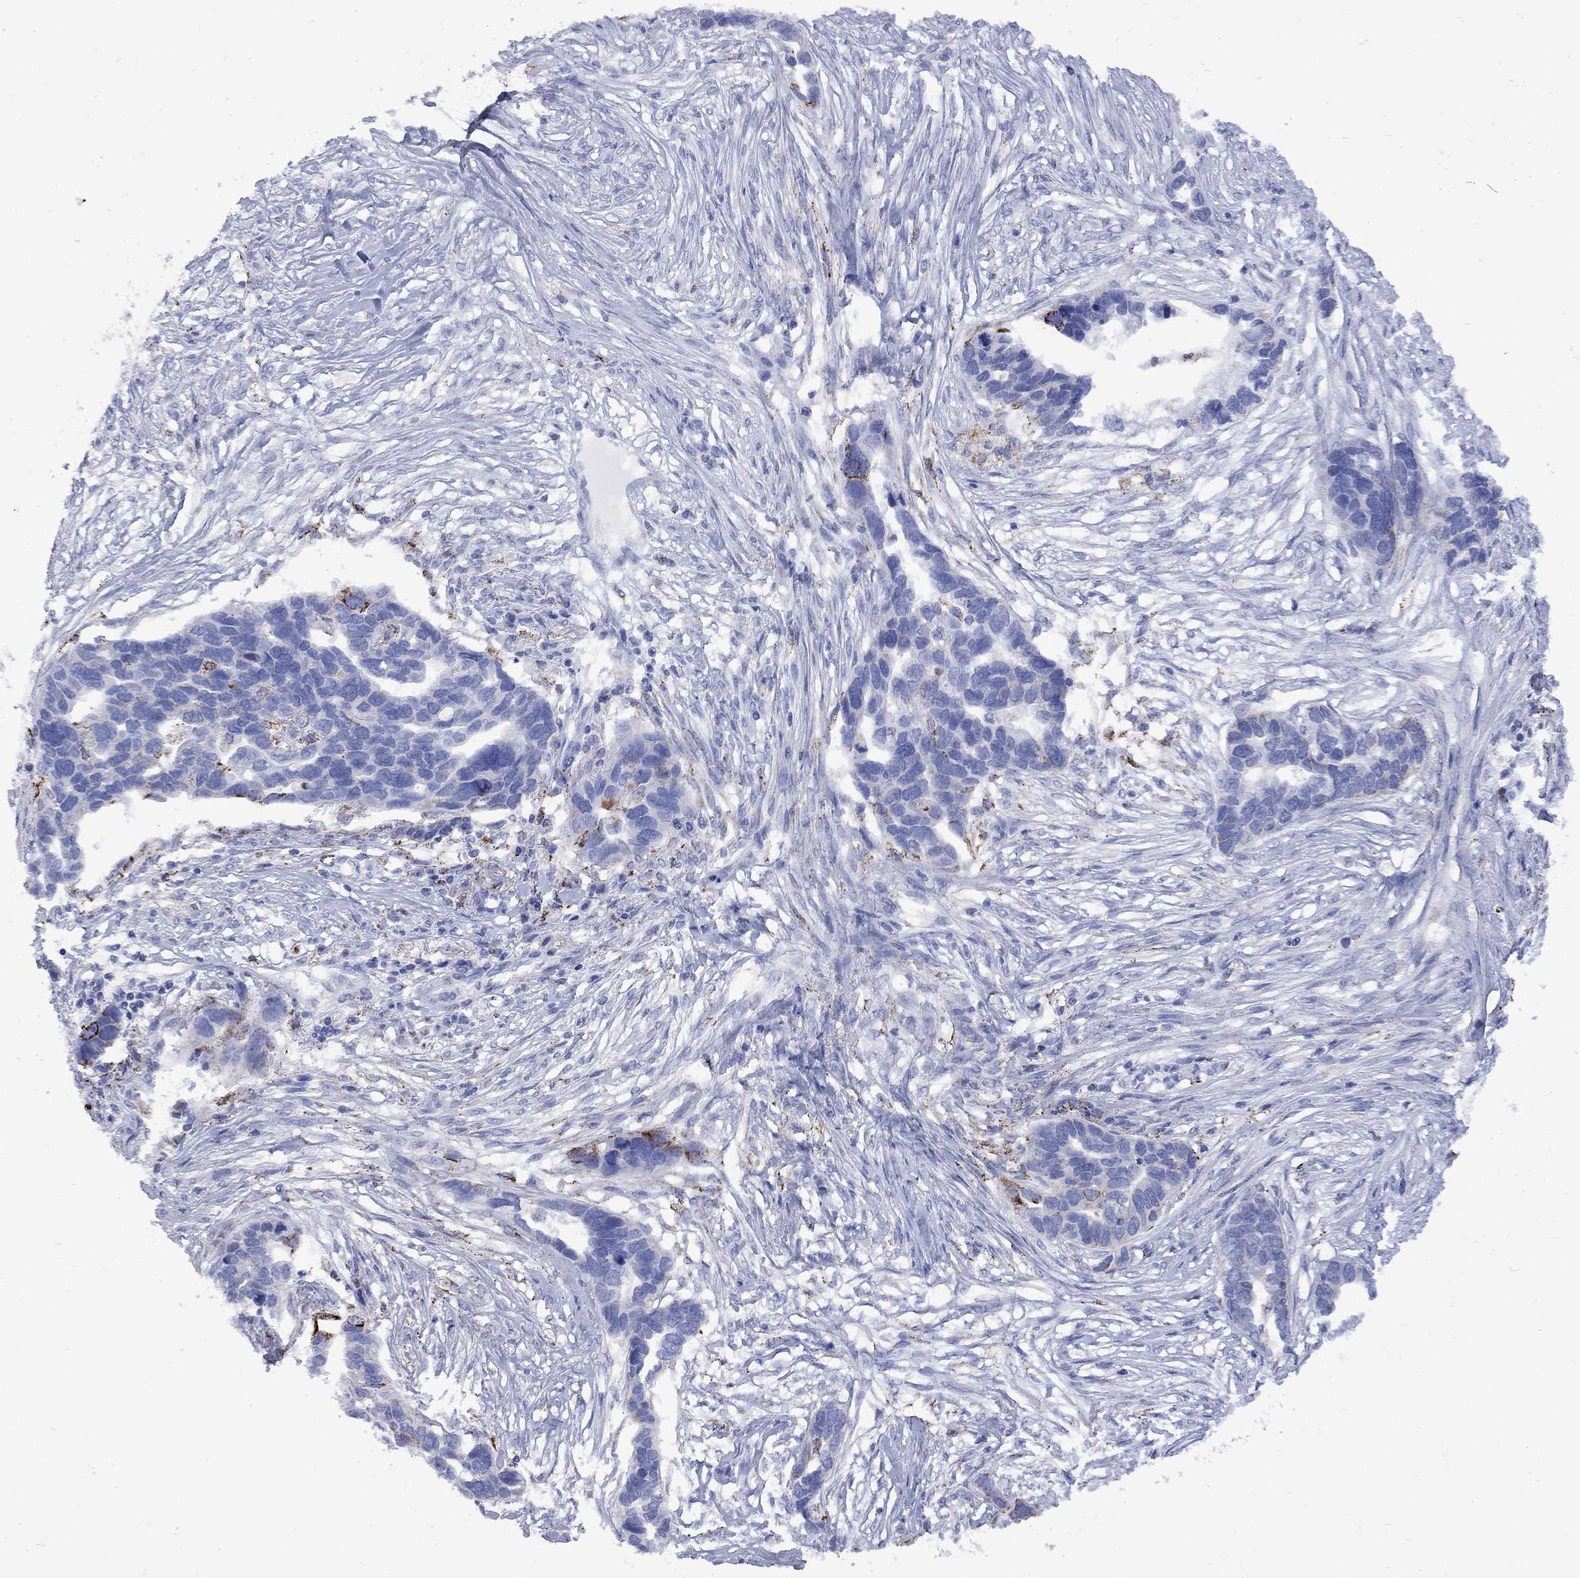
{"staining": {"intensity": "negative", "quantity": "none", "location": "none"}, "tissue": "ovarian cancer", "cell_type": "Tumor cells", "image_type": "cancer", "snomed": [{"axis": "morphology", "description": "Cystadenocarcinoma, serous, NOS"}, {"axis": "topography", "description": "Ovary"}], "caption": "Histopathology image shows no significant protein expression in tumor cells of ovarian cancer. The staining is performed using DAB brown chromogen with nuclei counter-stained in using hematoxylin.", "gene": "SESTD1", "patient": {"sex": "female", "age": 54}}